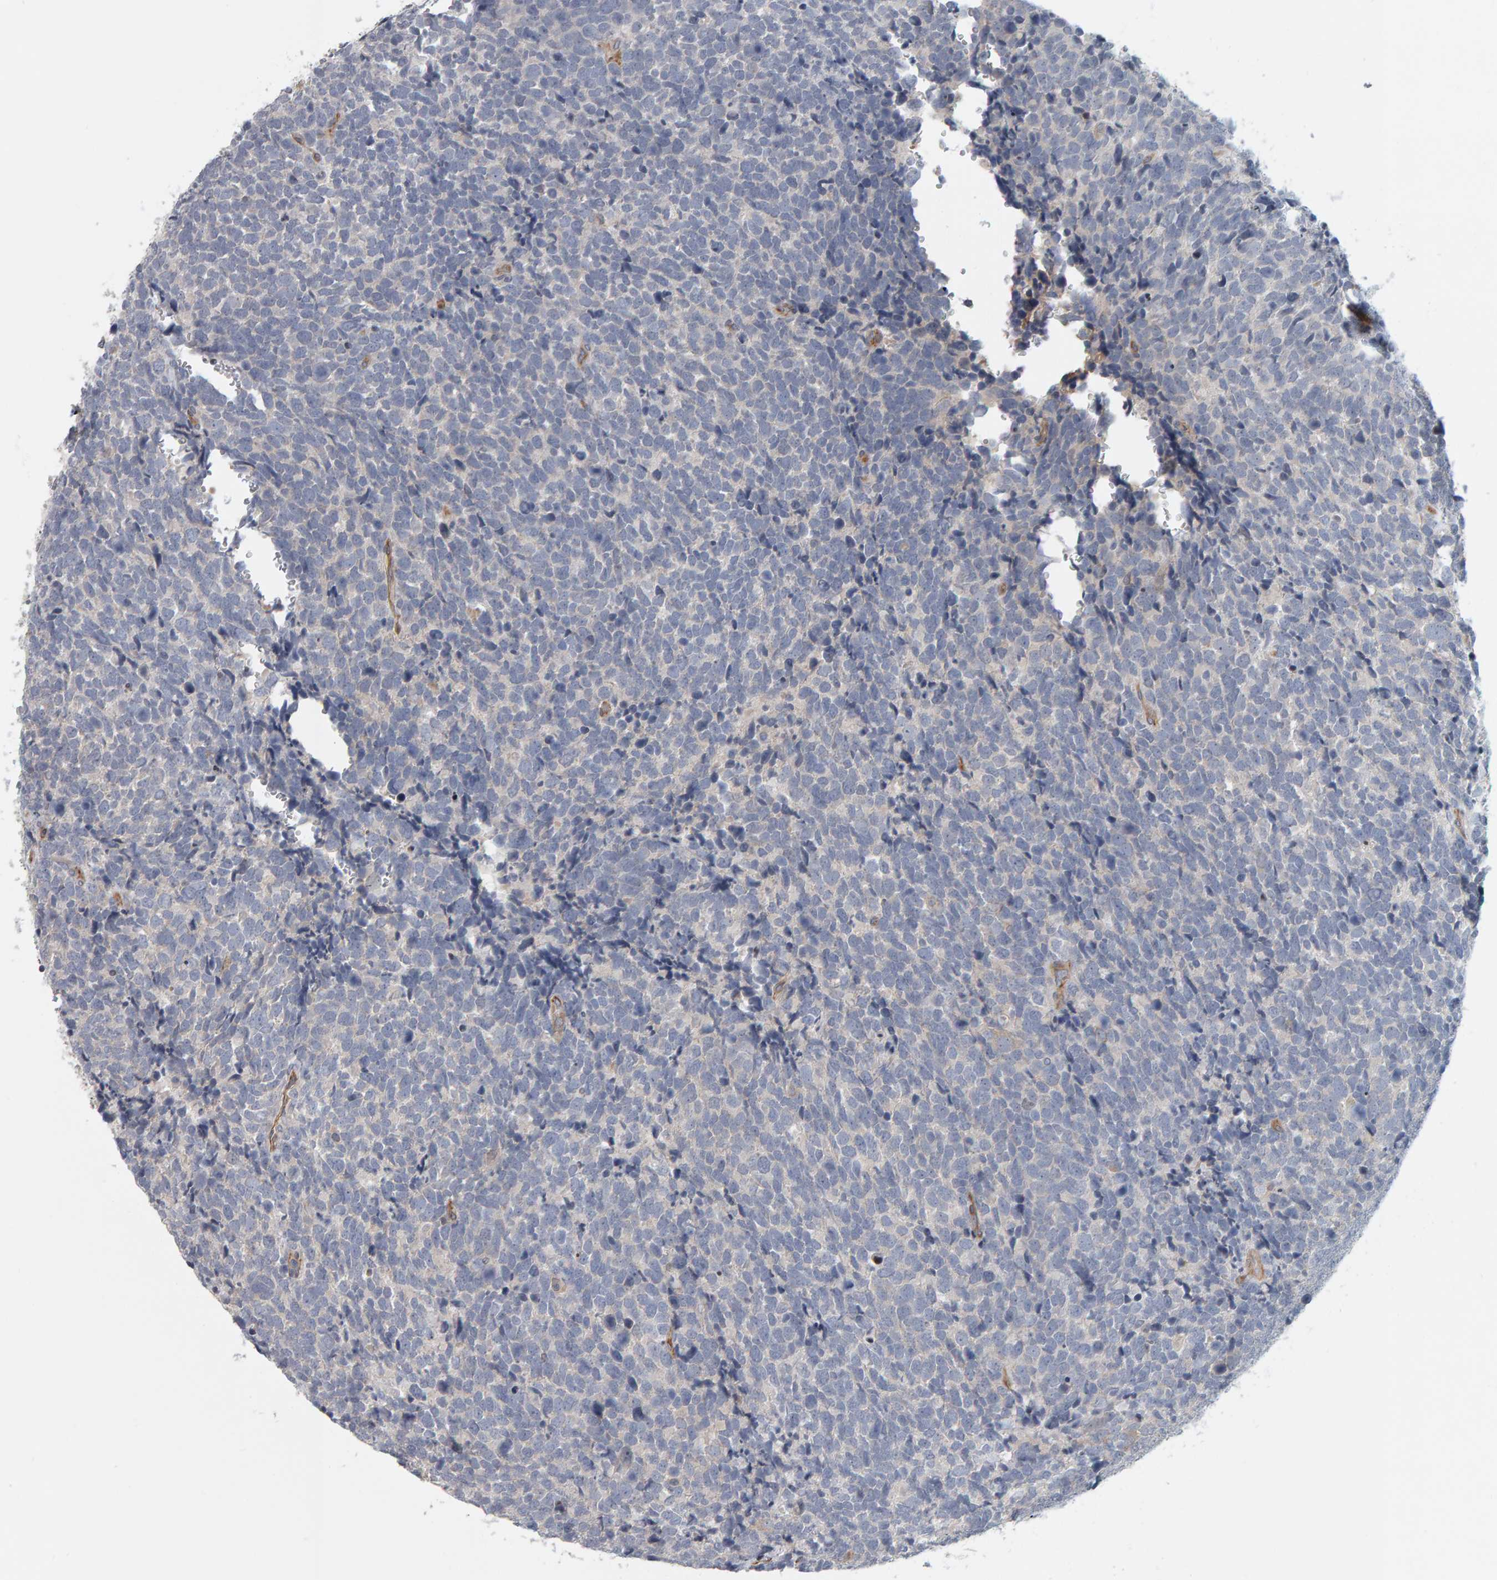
{"staining": {"intensity": "negative", "quantity": "none", "location": "none"}, "tissue": "urothelial cancer", "cell_type": "Tumor cells", "image_type": "cancer", "snomed": [{"axis": "morphology", "description": "Urothelial carcinoma, High grade"}, {"axis": "topography", "description": "Urinary bladder"}], "caption": "Immunohistochemical staining of urothelial cancer exhibits no significant positivity in tumor cells. (Brightfield microscopy of DAB immunohistochemistry (IHC) at high magnification).", "gene": "C9orf72", "patient": {"sex": "female", "age": 82}}